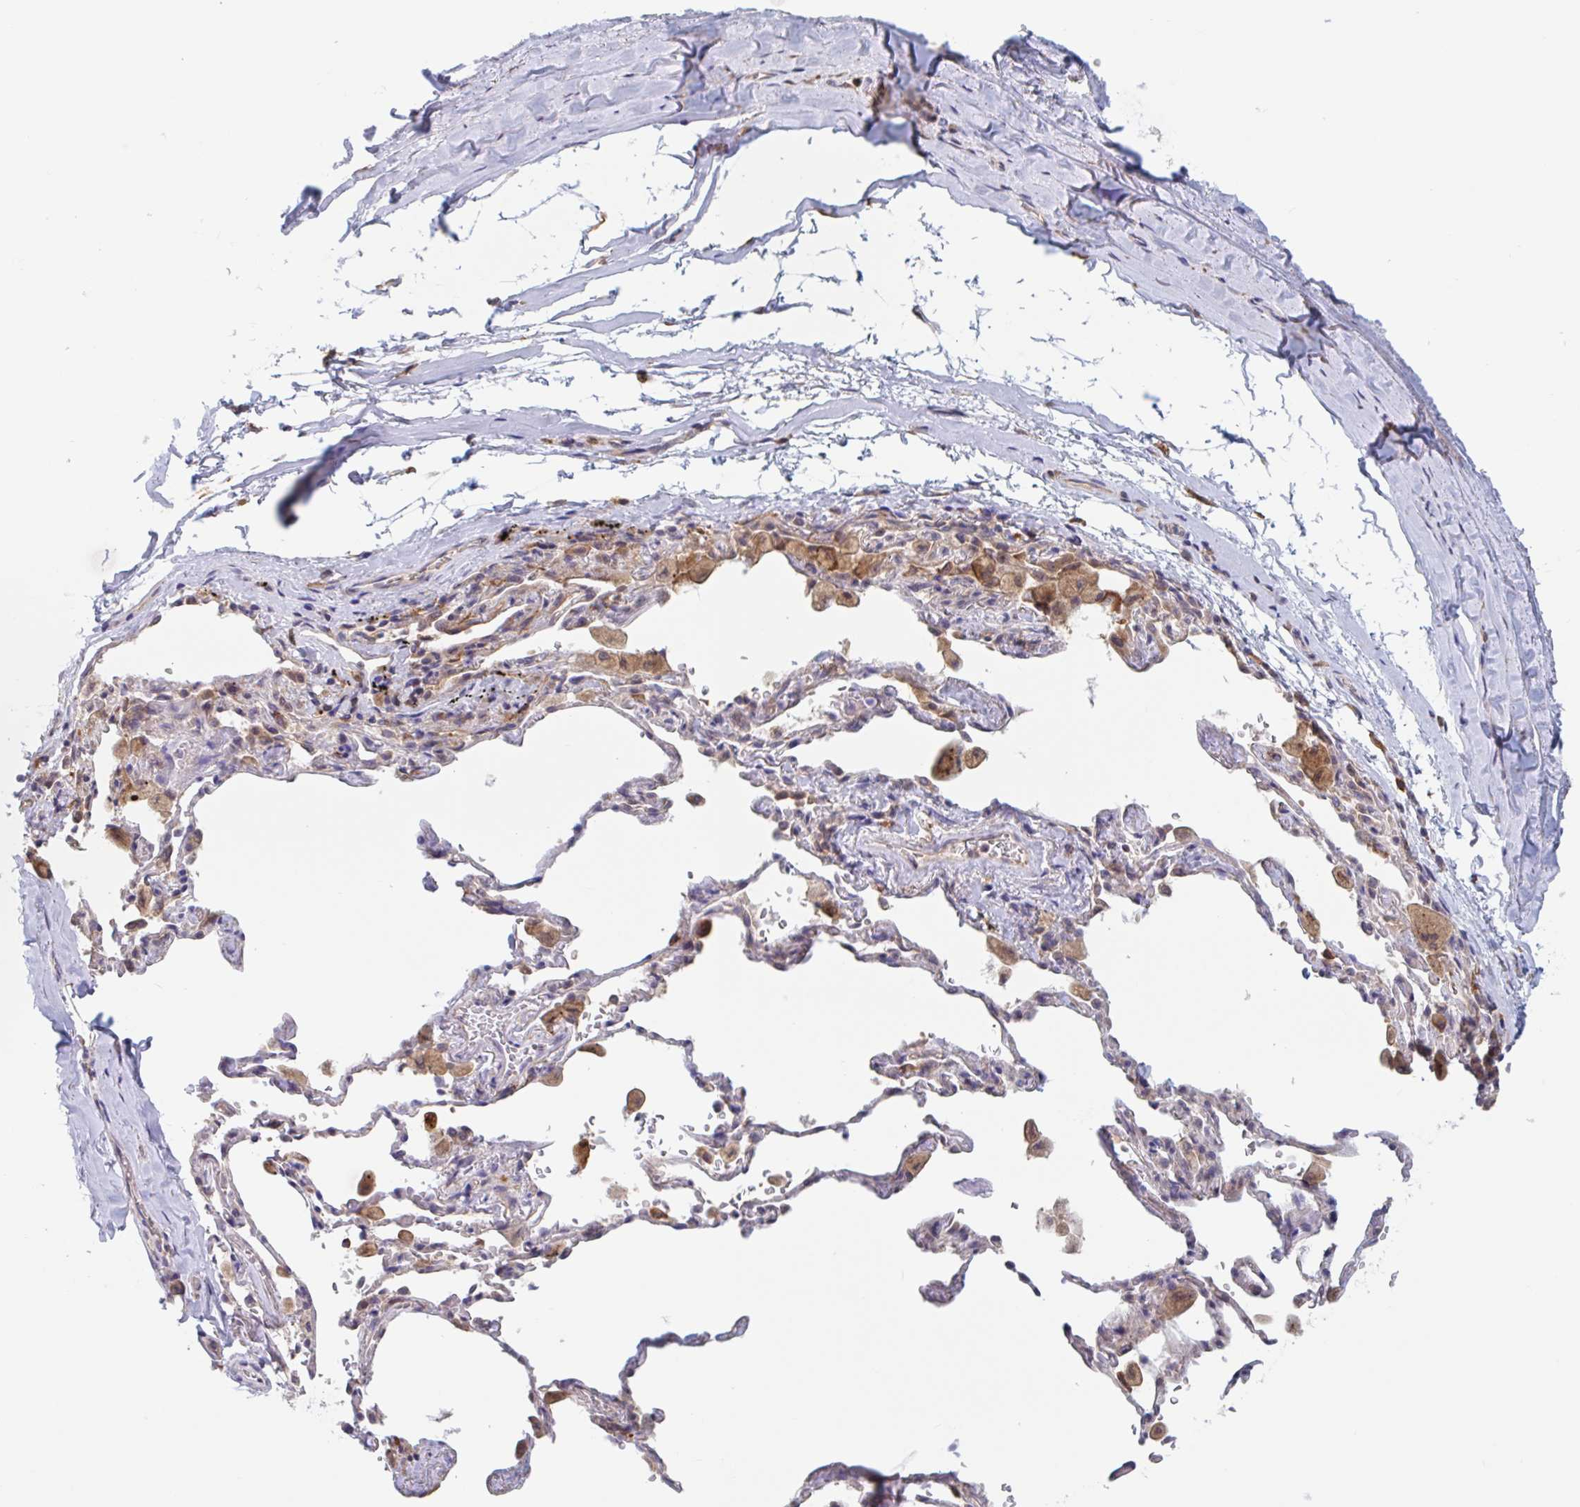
{"staining": {"intensity": "strong", "quantity": "25%-75%", "location": "cytoplasmic/membranous"}, "tissue": "soft tissue", "cell_type": "Fibroblasts", "image_type": "normal", "snomed": [{"axis": "morphology", "description": "Normal tissue, NOS"}, {"axis": "topography", "description": "Cartilage tissue"}, {"axis": "topography", "description": "Bronchus"}], "caption": "Protein analysis of unremarkable soft tissue shows strong cytoplasmic/membranous positivity in approximately 25%-75% of fibroblasts.", "gene": "SNX8", "patient": {"sex": "male", "age": 64}}